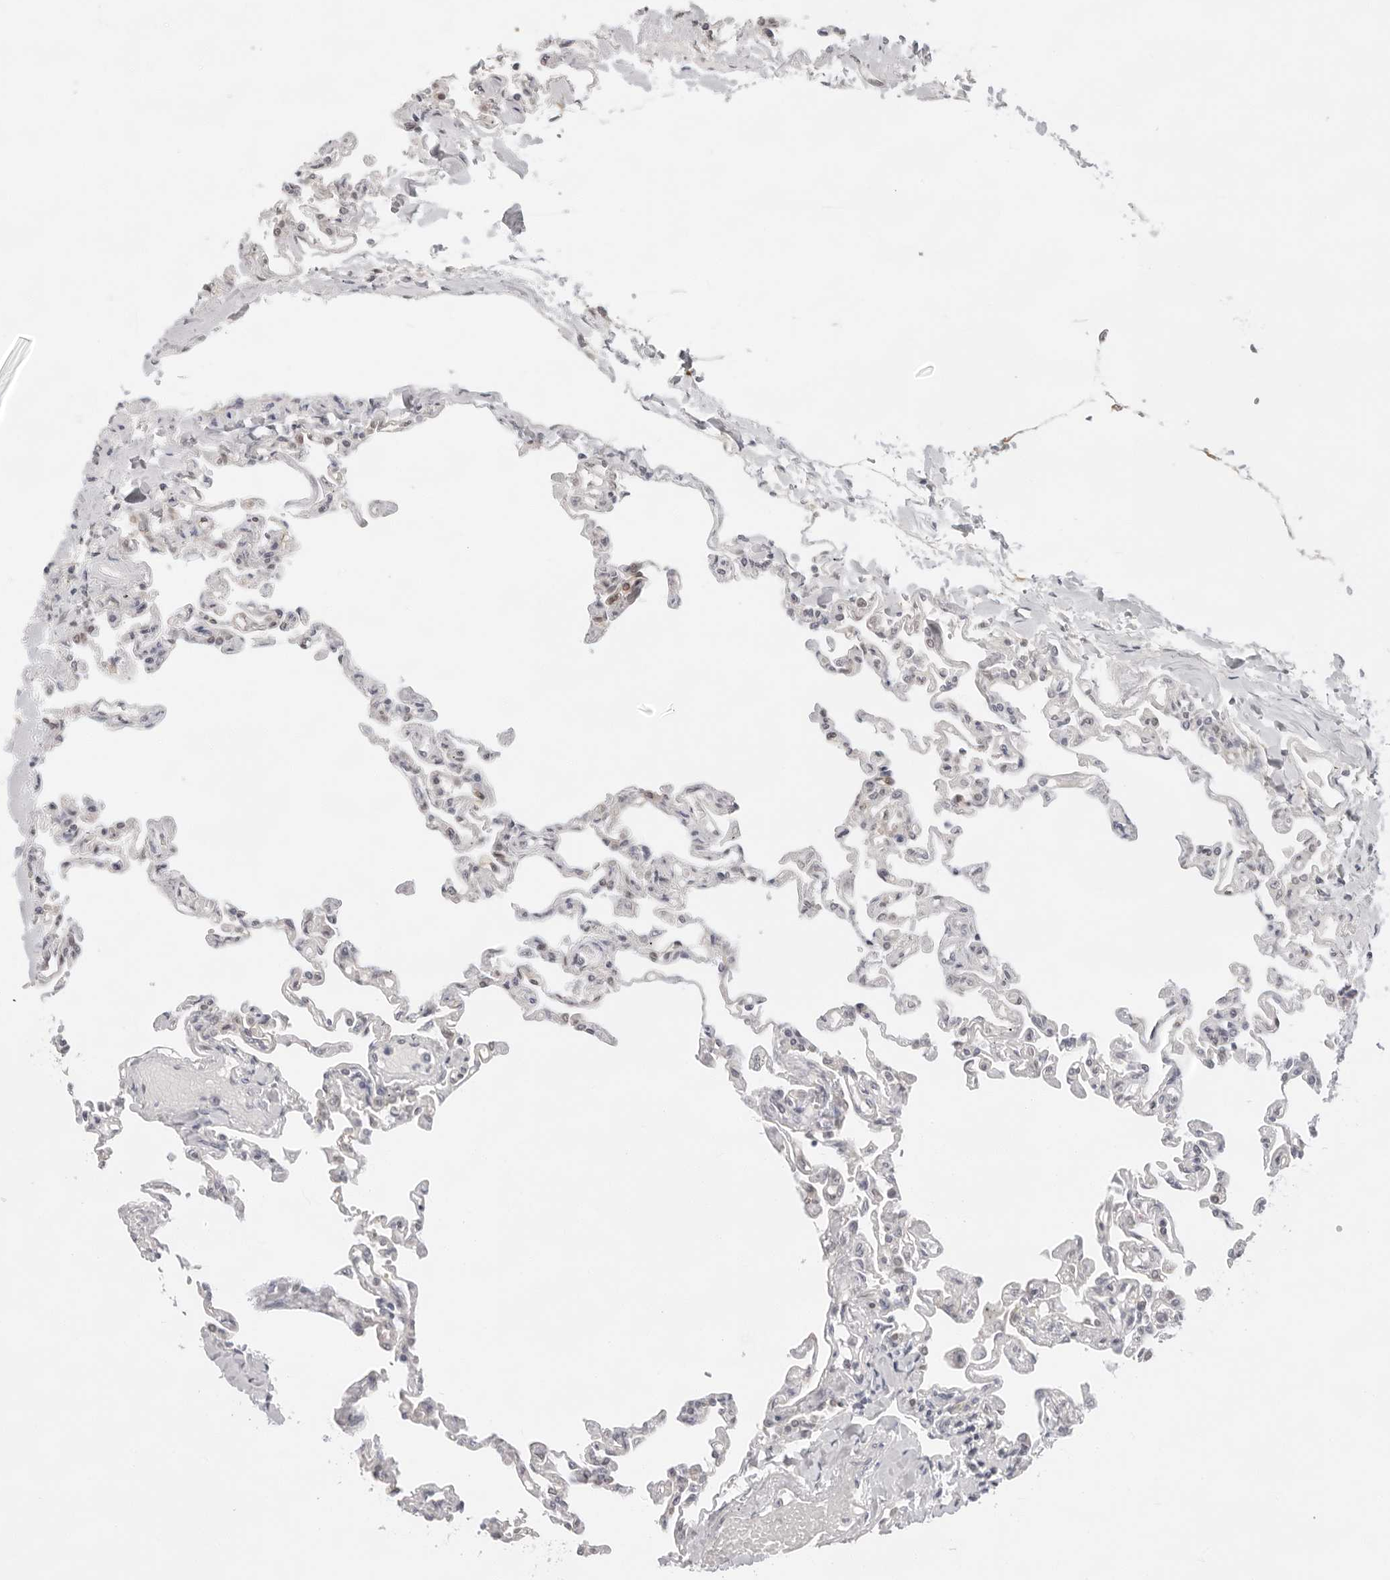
{"staining": {"intensity": "negative", "quantity": "none", "location": "none"}, "tissue": "lung", "cell_type": "Alveolar cells", "image_type": "normal", "snomed": [{"axis": "morphology", "description": "Normal tissue, NOS"}, {"axis": "topography", "description": "Lung"}], "caption": "Immunohistochemistry (IHC) of normal human lung displays no positivity in alveolar cells.", "gene": "ITGB3BP", "patient": {"sex": "male", "age": 21}}